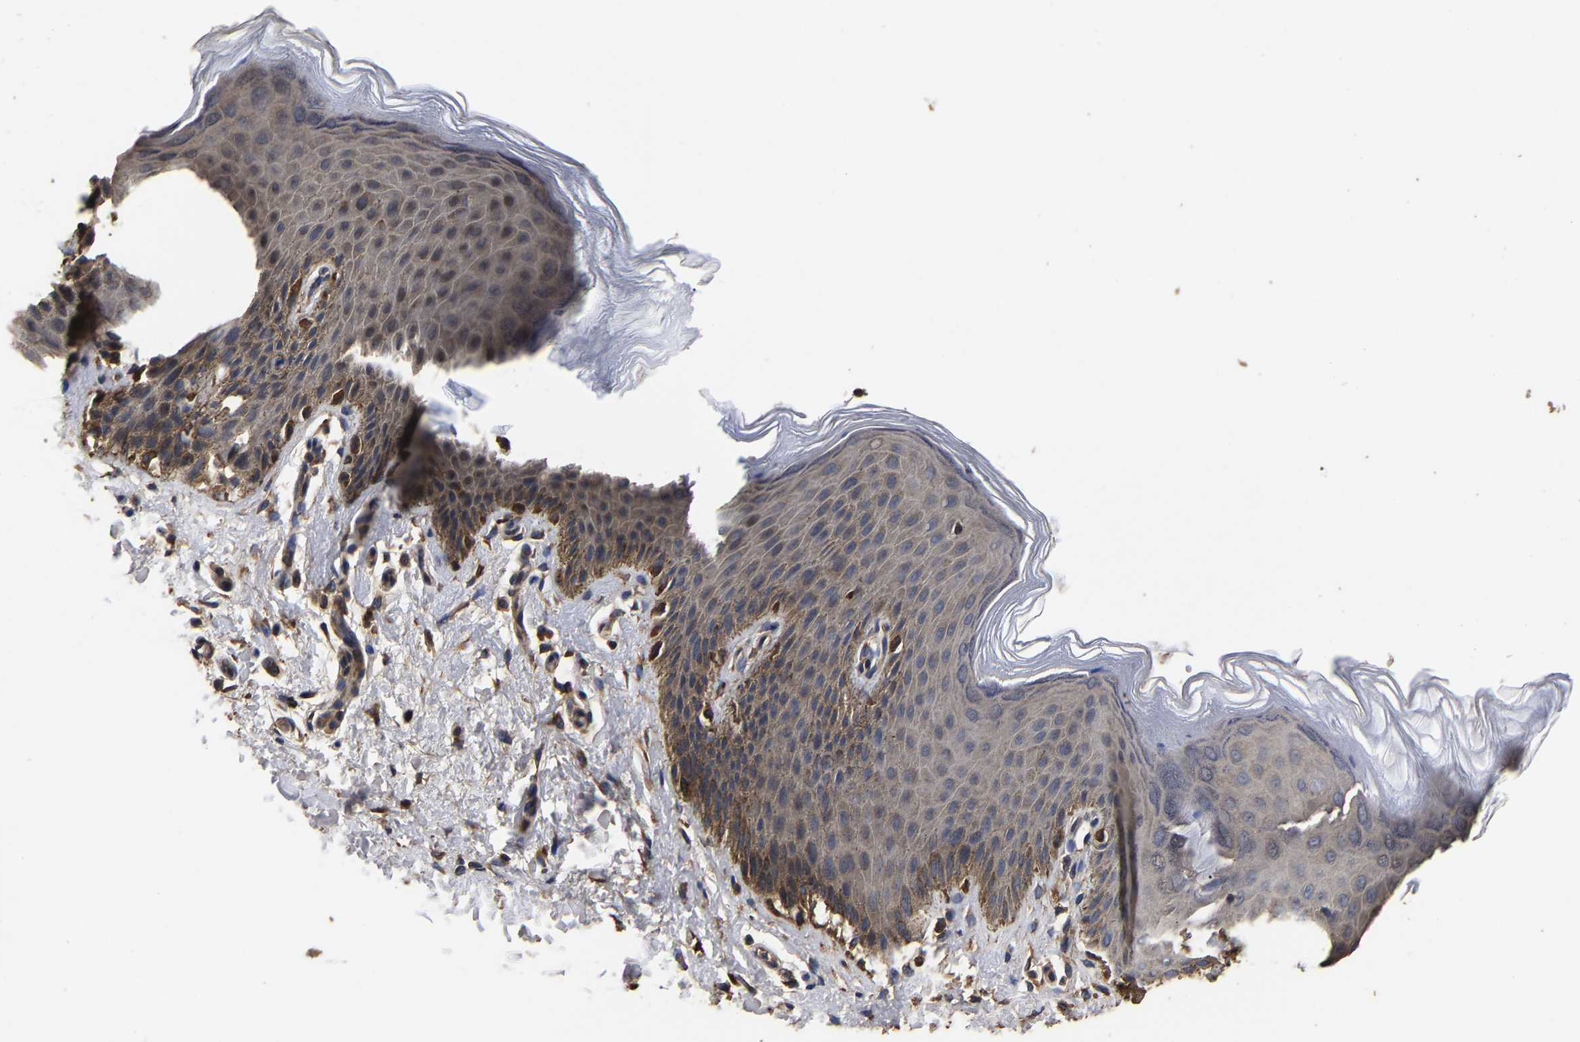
{"staining": {"intensity": "moderate", "quantity": "25%-75%", "location": "cytoplasmic/membranous"}, "tissue": "skin", "cell_type": "Epidermal cells", "image_type": "normal", "snomed": [{"axis": "morphology", "description": "Normal tissue, NOS"}, {"axis": "topography", "description": "Anal"}], "caption": "The photomicrograph demonstrates immunohistochemical staining of unremarkable skin. There is moderate cytoplasmic/membranous staining is identified in approximately 25%-75% of epidermal cells. Using DAB (brown) and hematoxylin (blue) stains, captured at high magnification using brightfield microscopy.", "gene": "ITCH", "patient": {"sex": "male", "age": 44}}